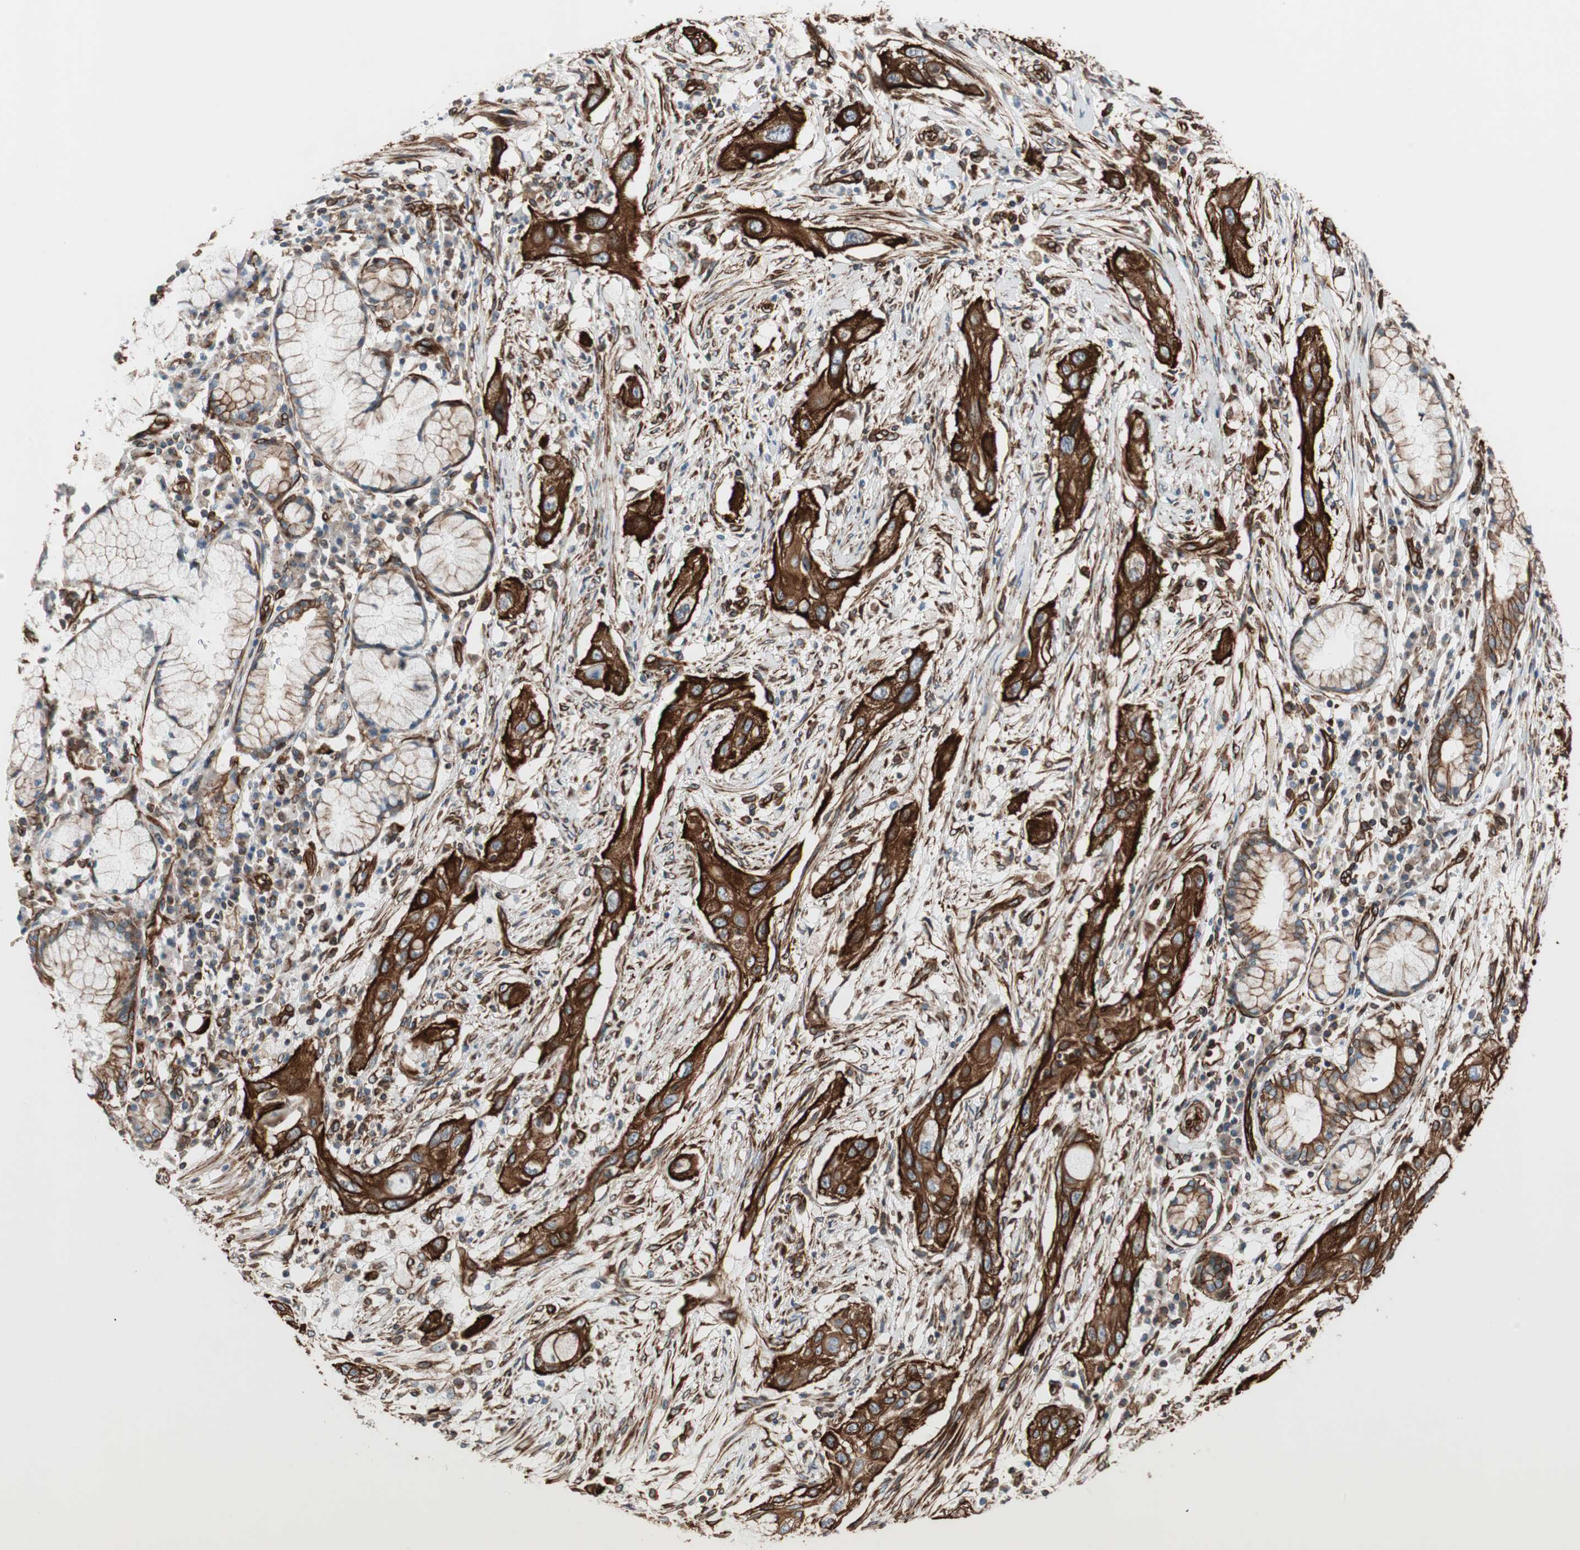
{"staining": {"intensity": "strong", "quantity": ">75%", "location": "cytoplasmic/membranous"}, "tissue": "lung cancer", "cell_type": "Tumor cells", "image_type": "cancer", "snomed": [{"axis": "morphology", "description": "Squamous cell carcinoma, NOS"}, {"axis": "topography", "description": "Lung"}], "caption": "Immunohistochemistry (DAB) staining of human lung squamous cell carcinoma displays strong cytoplasmic/membranous protein positivity in approximately >75% of tumor cells.", "gene": "TCTA", "patient": {"sex": "female", "age": 47}}